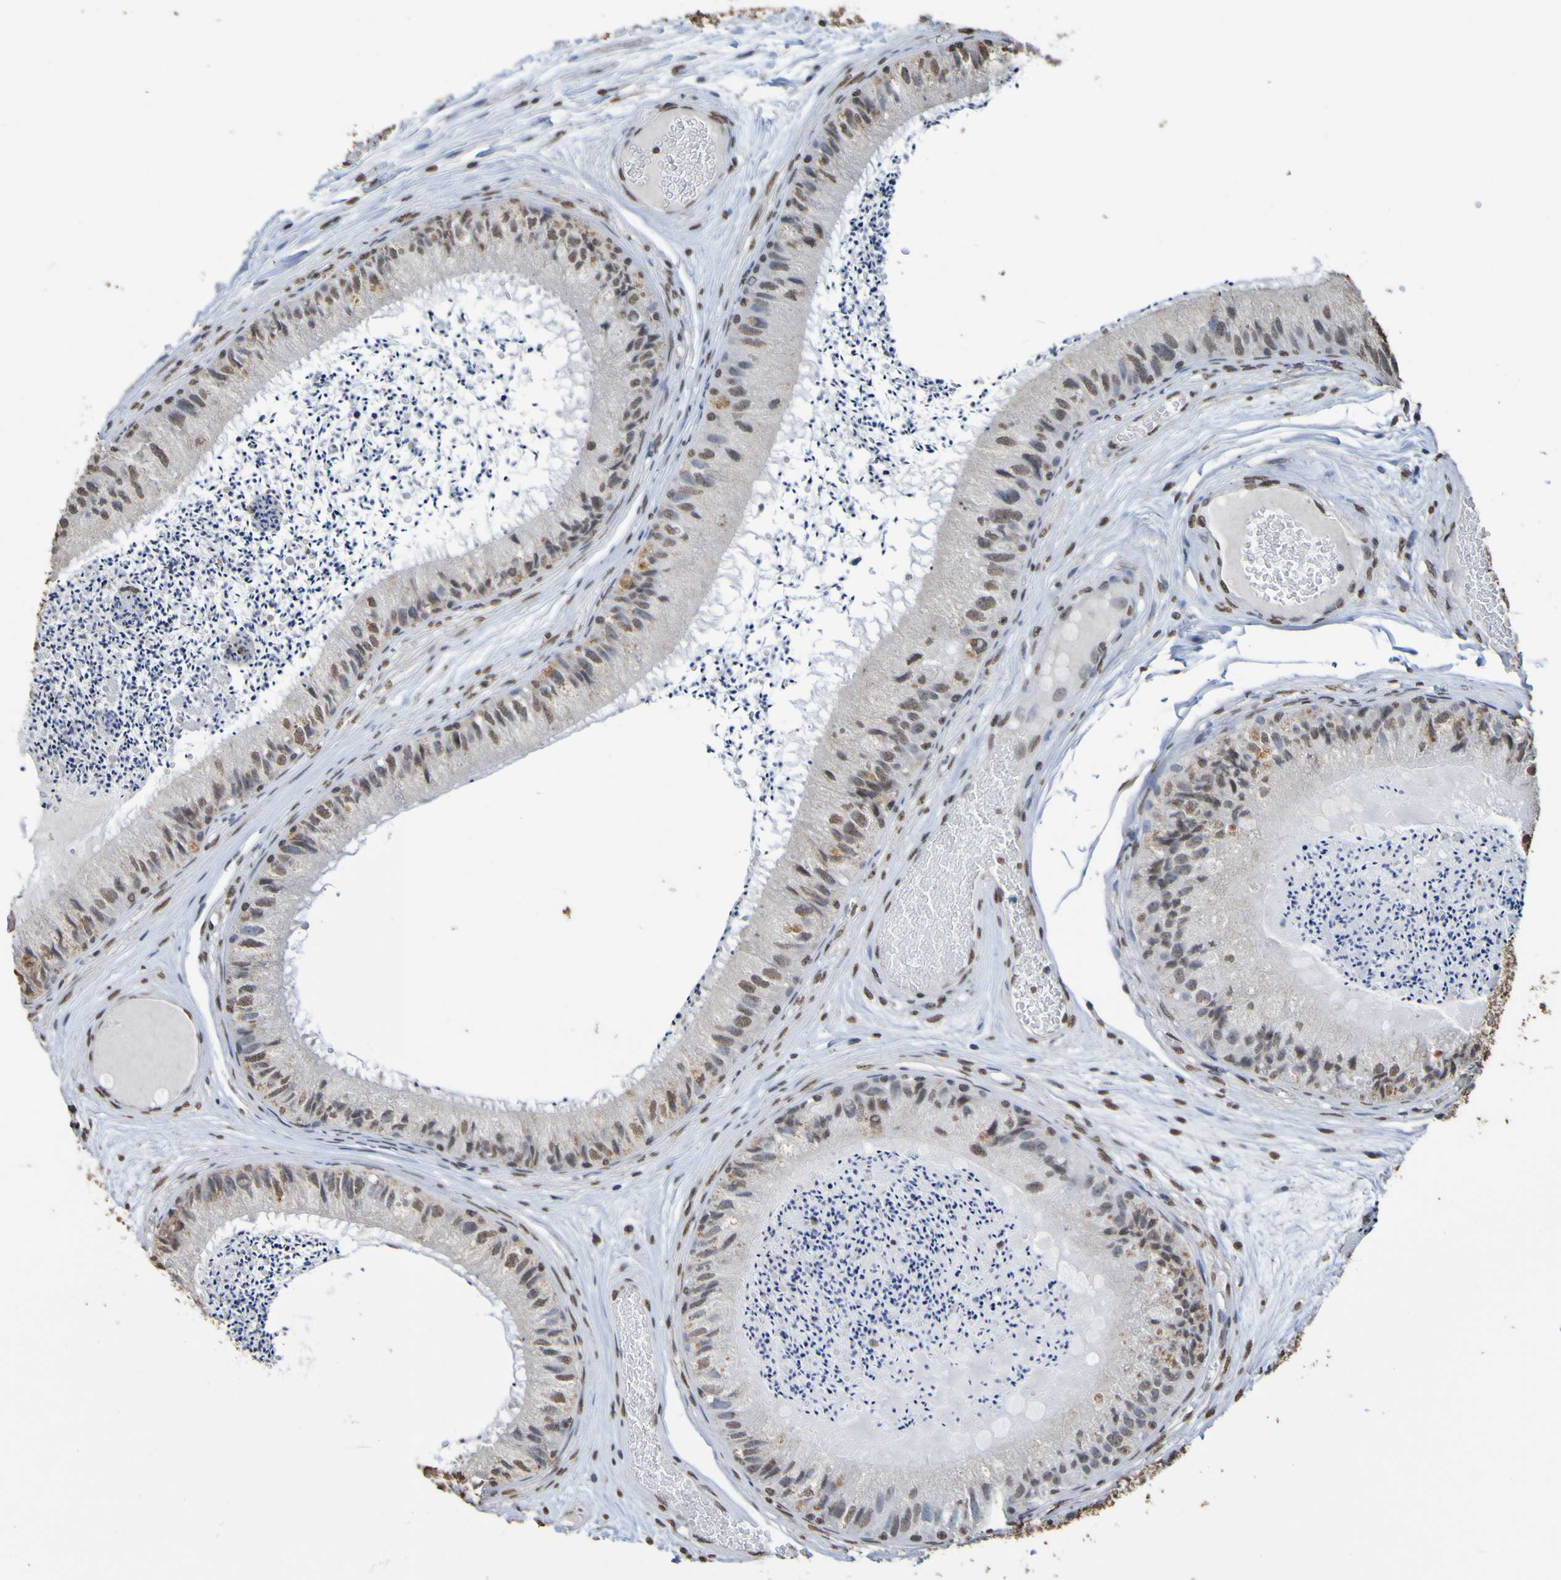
{"staining": {"intensity": "weak", "quantity": "25%-75%", "location": "nuclear"}, "tissue": "epididymis", "cell_type": "Glandular cells", "image_type": "normal", "snomed": [{"axis": "morphology", "description": "Normal tissue, NOS"}, {"axis": "topography", "description": "Epididymis"}], "caption": "Protein staining by immunohistochemistry (IHC) demonstrates weak nuclear staining in about 25%-75% of glandular cells in benign epididymis. The staining was performed using DAB (3,3'-diaminobenzidine) to visualize the protein expression in brown, while the nuclei were stained in blue with hematoxylin (Magnification: 20x).", "gene": "ALKBH2", "patient": {"sex": "male", "age": 31}}